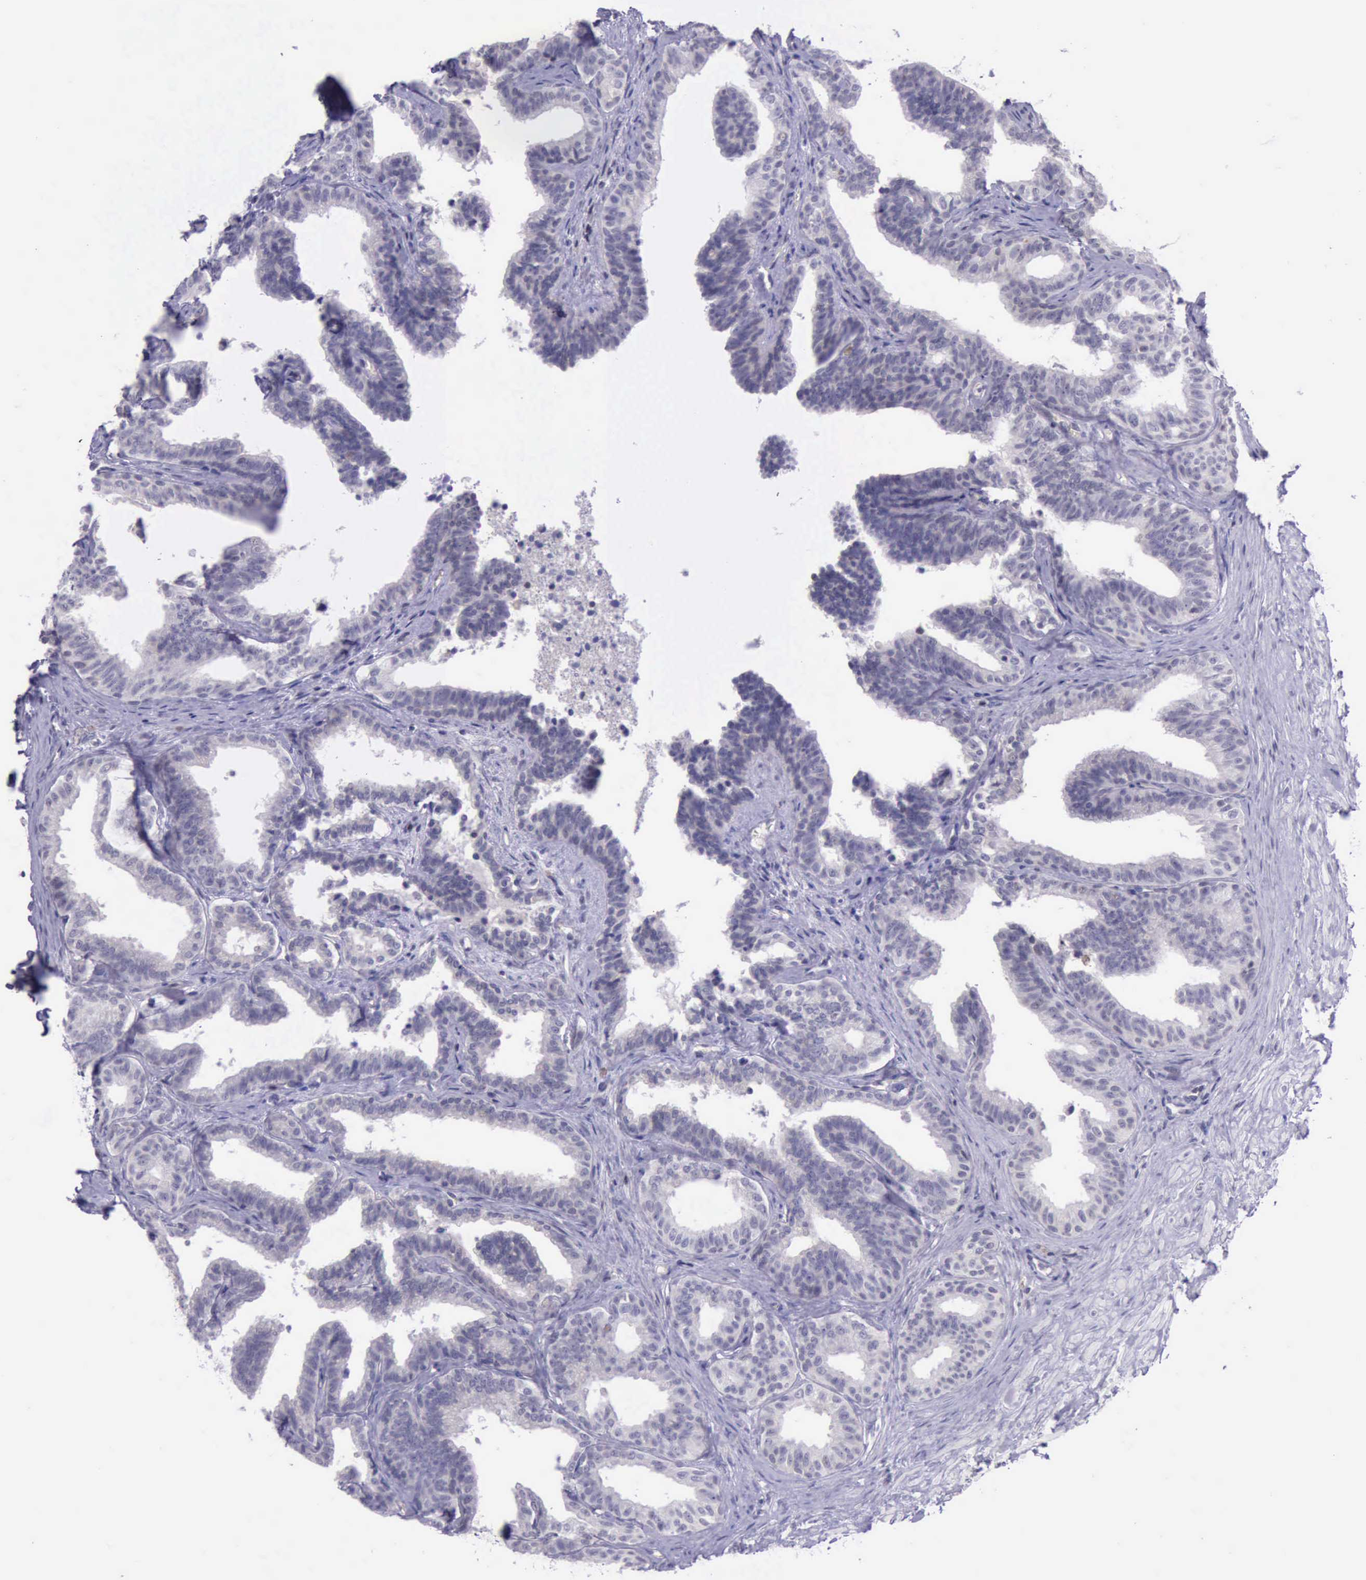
{"staining": {"intensity": "negative", "quantity": "none", "location": "none"}, "tissue": "seminal vesicle", "cell_type": "Glandular cells", "image_type": "normal", "snomed": [{"axis": "morphology", "description": "Normal tissue, NOS"}, {"axis": "topography", "description": "Seminal veicle"}], "caption": "IHC photomicrograph of unremarkable seminal vesicle: seminal vesicle stained with DAB (3,3'-diaminobenzidine) exhibits no significant protein staining in glandular cells.", "gene": "PARP1", "patient": {"sex": "male", "age": 26}}